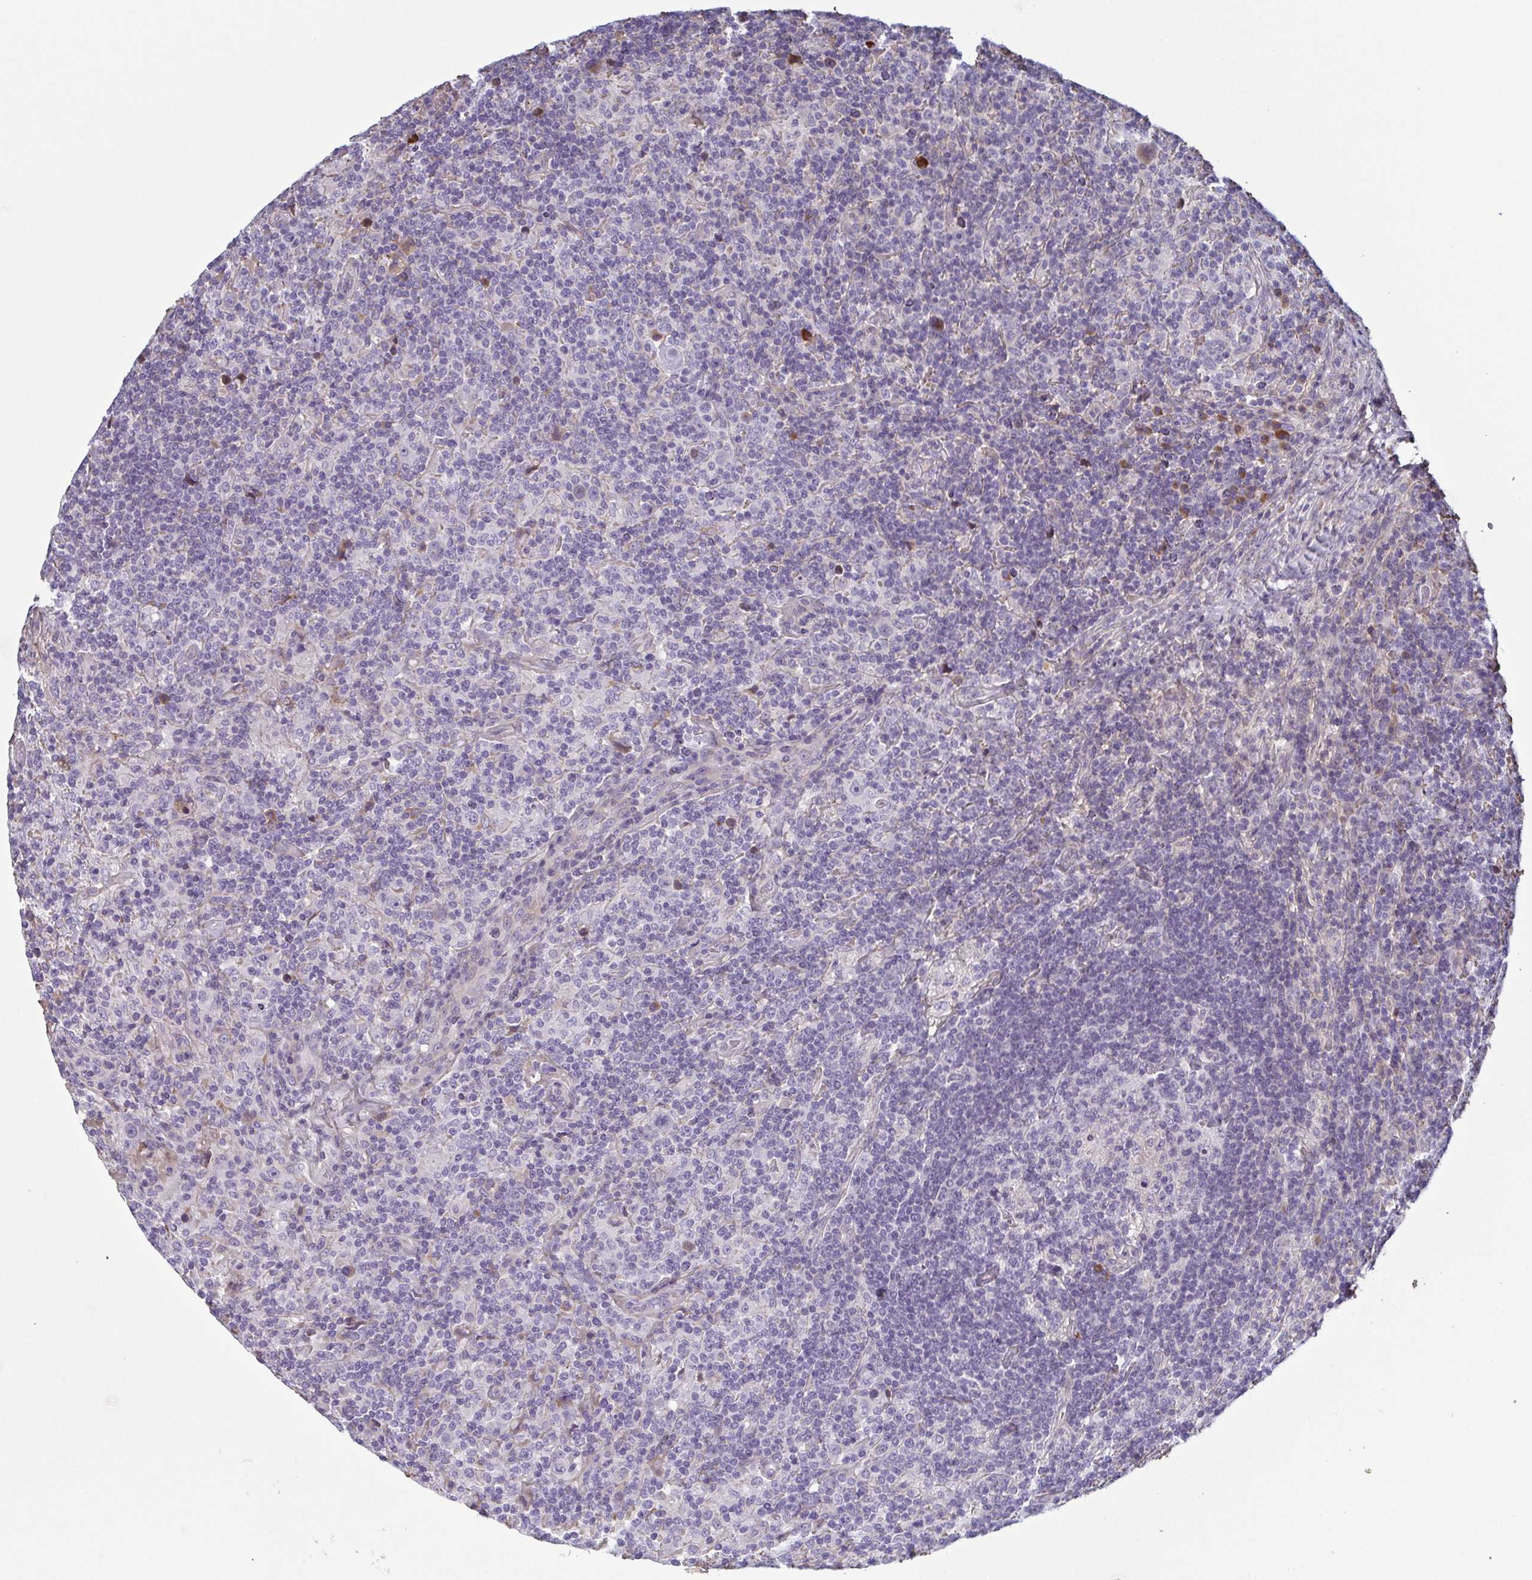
{"staining": {"intensity": "negative", "quantity": "none", "location": "none"}, "tissue": "lymphoma", "cell_type": "Tumor cells", "image_type": "cancer", "snomed": [{"axis": "morphology", "description": "Hodgkin's disease, NOS"}, {"axis": "topography", "description": "Lymph node"}], "caption": "A micrograph of human Hodgkin's disease is negative for staining in tumor cells.", "gene": "ECM1", "patient": {"sex": "male", "age": 70}}